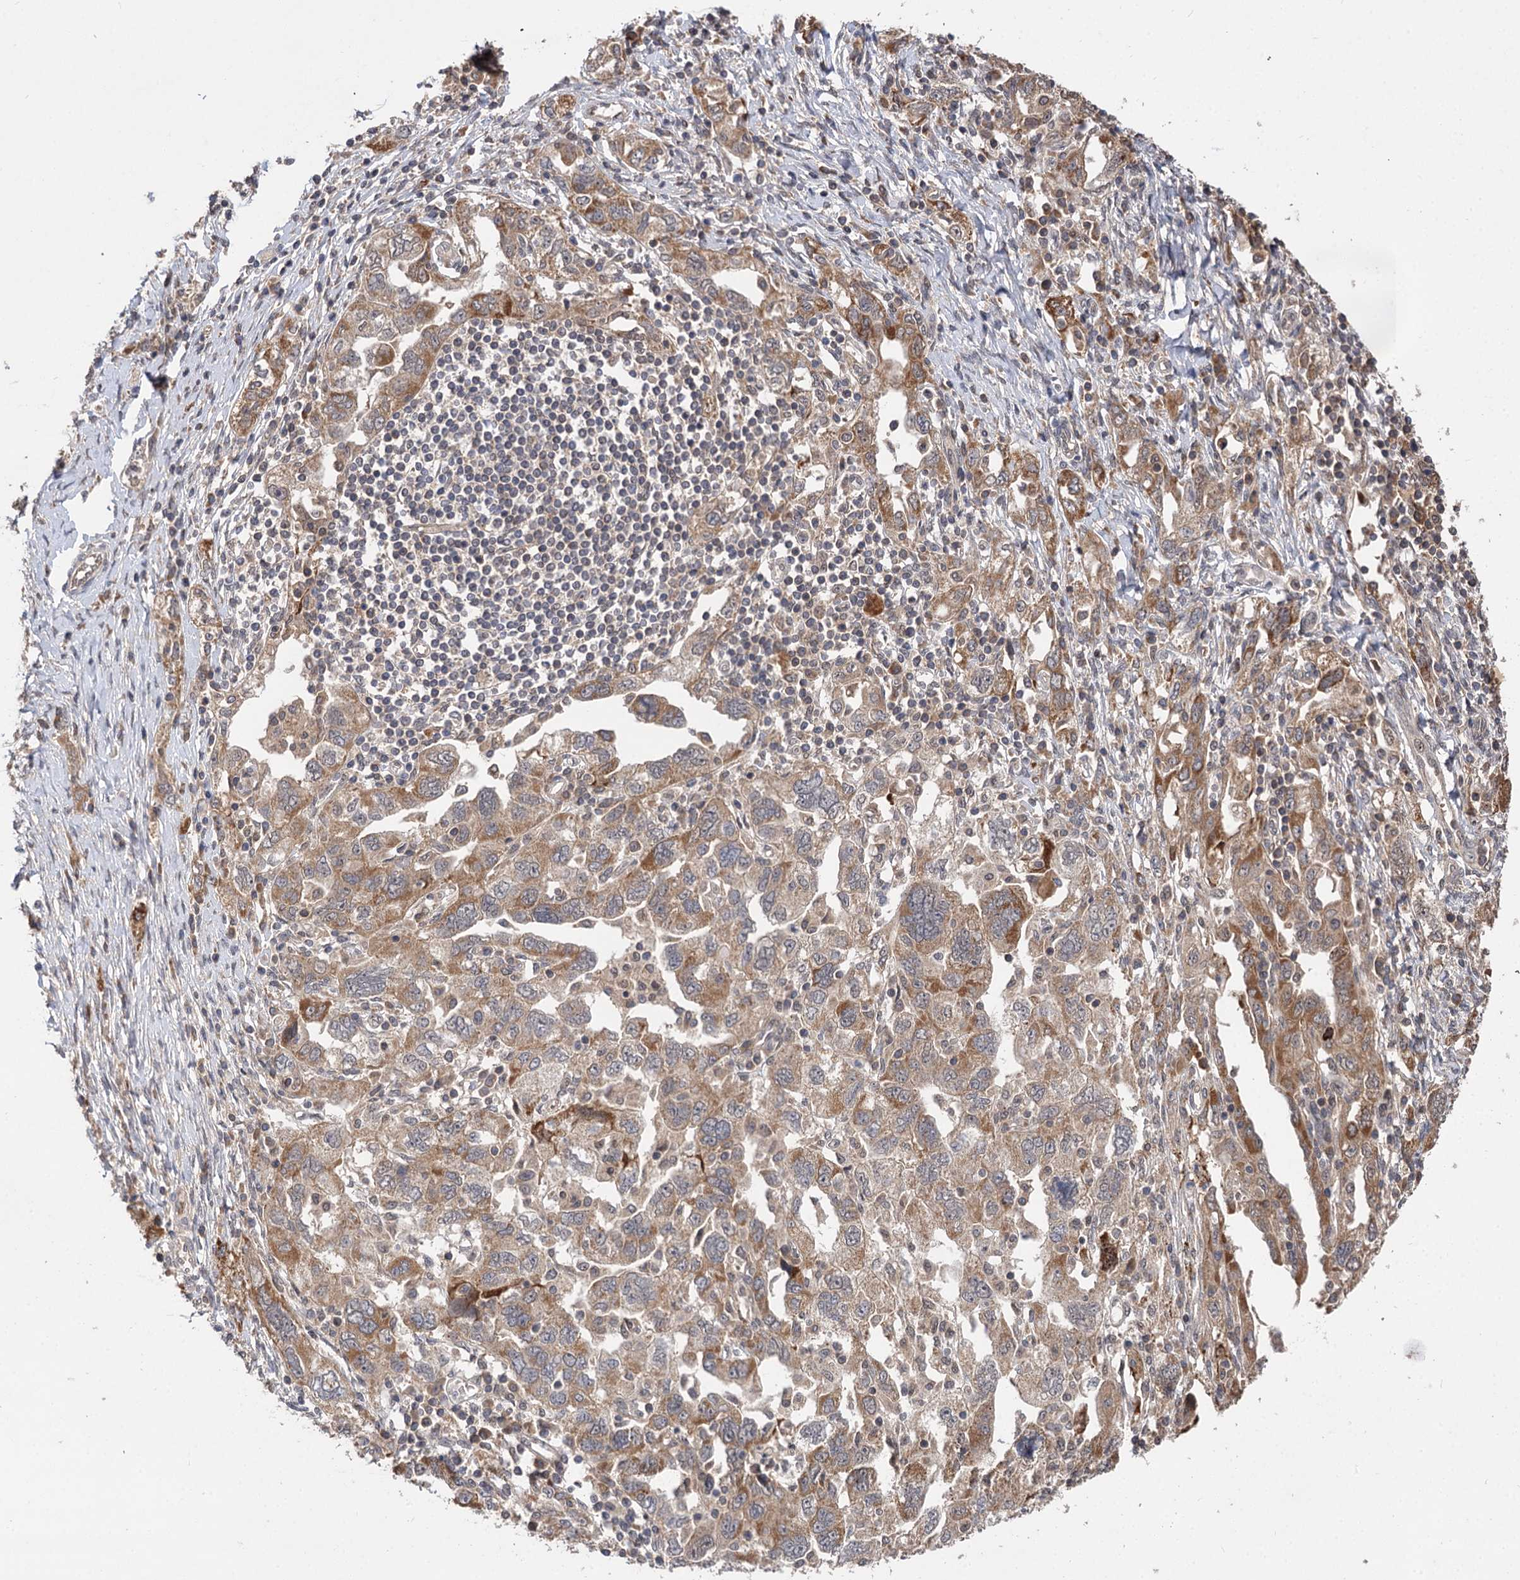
{"staining": {"intensity": "moderate", "quantity": ">75%", "location": "cytoplasmic/membranous"}, "tissue": "ovarian cancer", "cell_type": "Tumor cells", "image_type": "cancer", "snomed": [{"axis": "morphology", "description": "Carcinoma, NOS"}, {"axis": "morphology", "description": "Cystadenocarcinoma, serous, NOS"}, {"axis": "topography", "description": "Ovary"}], "caption": "Immunohistochemistry (IHC) micrograph of ovarian cancer stained for a protein (brown), which exhibits medium levels of moderate cytoplasmic/membranous expression in approximately >75% of tumor cells.", "gene": "FBXW8", "patient": {"sex": "female", "age": 69}}